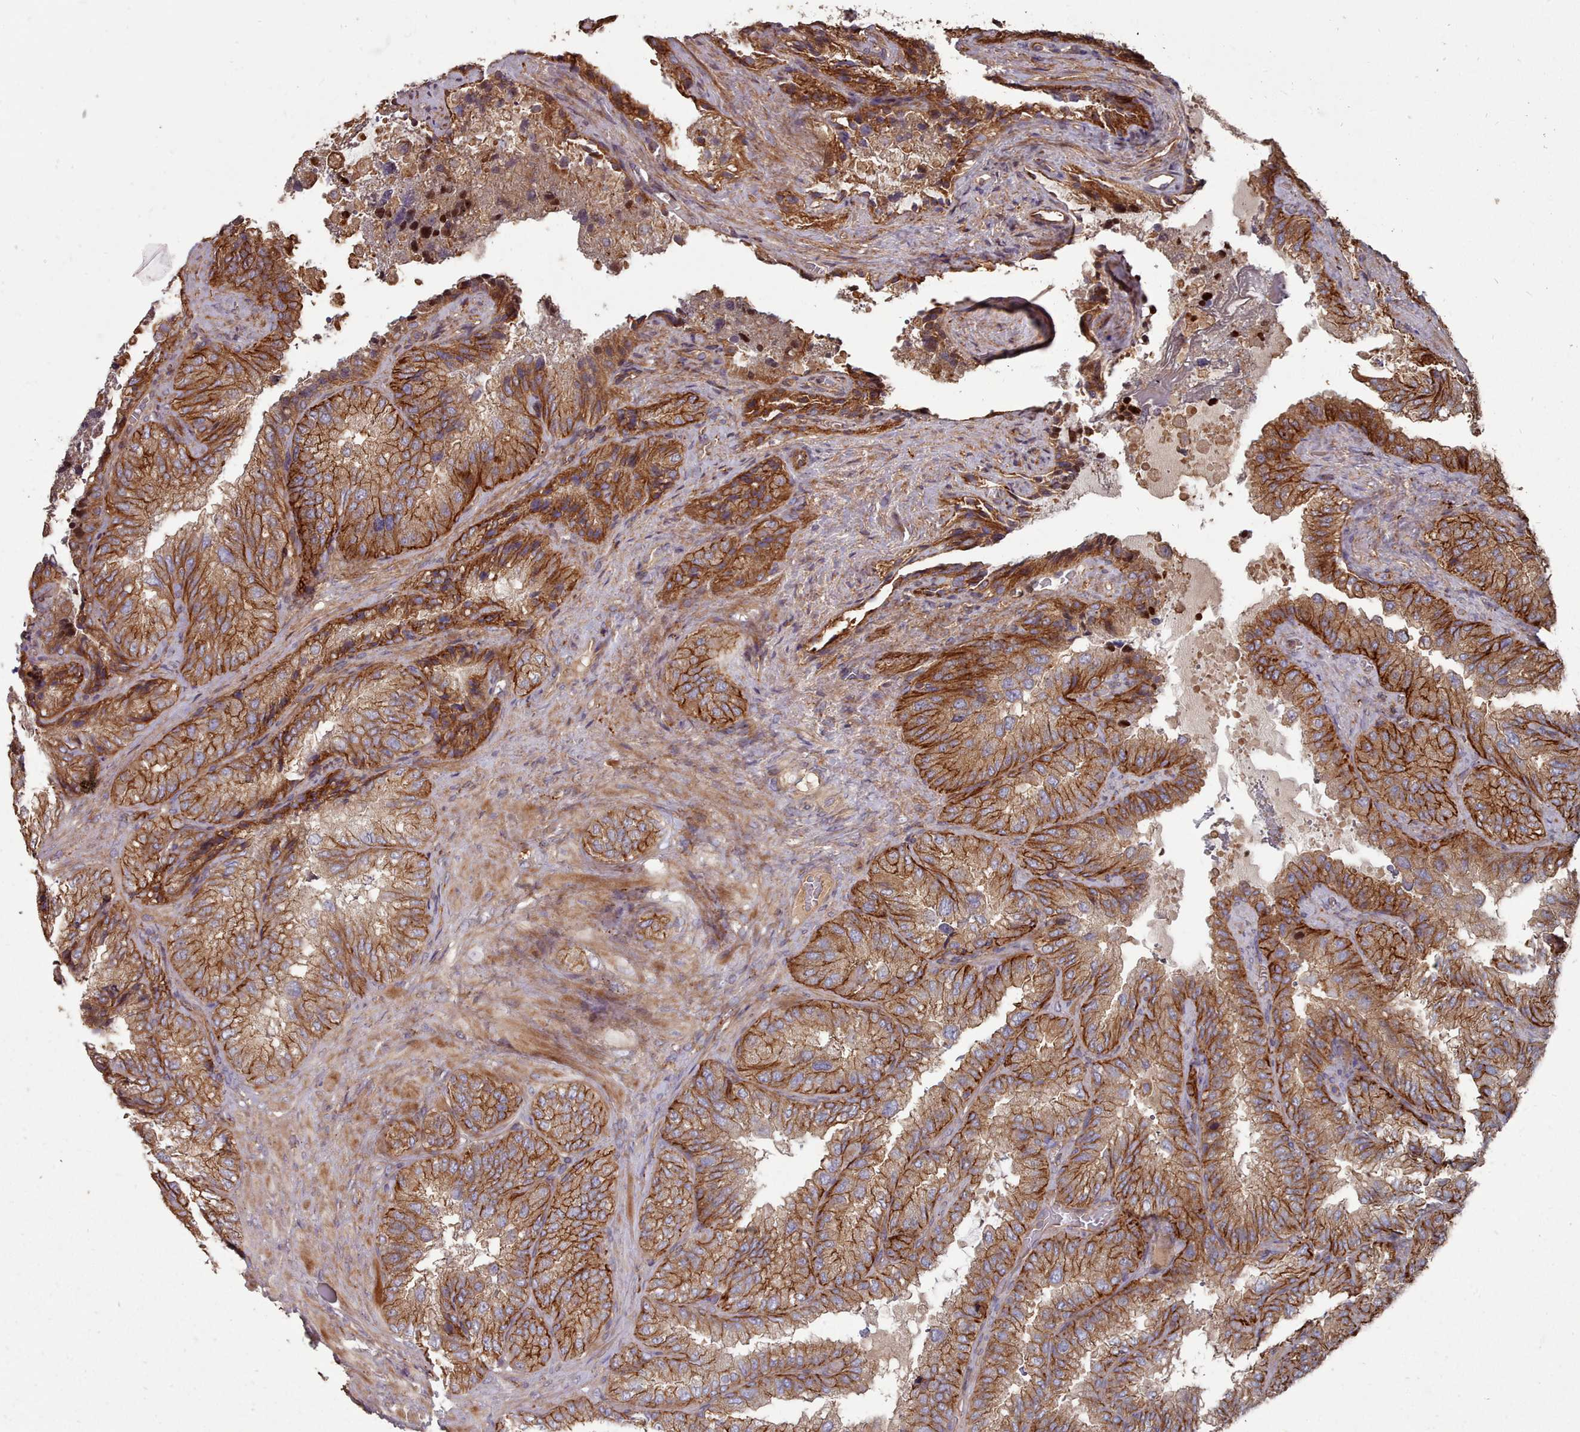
{"staining": {"intensity": "strong", "quantity": ">75%", "location": "cytoplasmic/membranous"}, "tissue": "seminal vesicle", "cell_type": "Glandular cells", "image_type": "normal", "snomed": [{"axis": "morphology", "description": "Normal tissue, NOS"}, {"axis": "topography", "description": "Seminal veicle"}], "caption": "The immunohistochemical stain highlights strong cytoplasmic/membranous positivity in glandular cells of unremarkable seminal vesicle.", "gene": "THSD7B", "patient": {"sex": "male", "age": 58}}